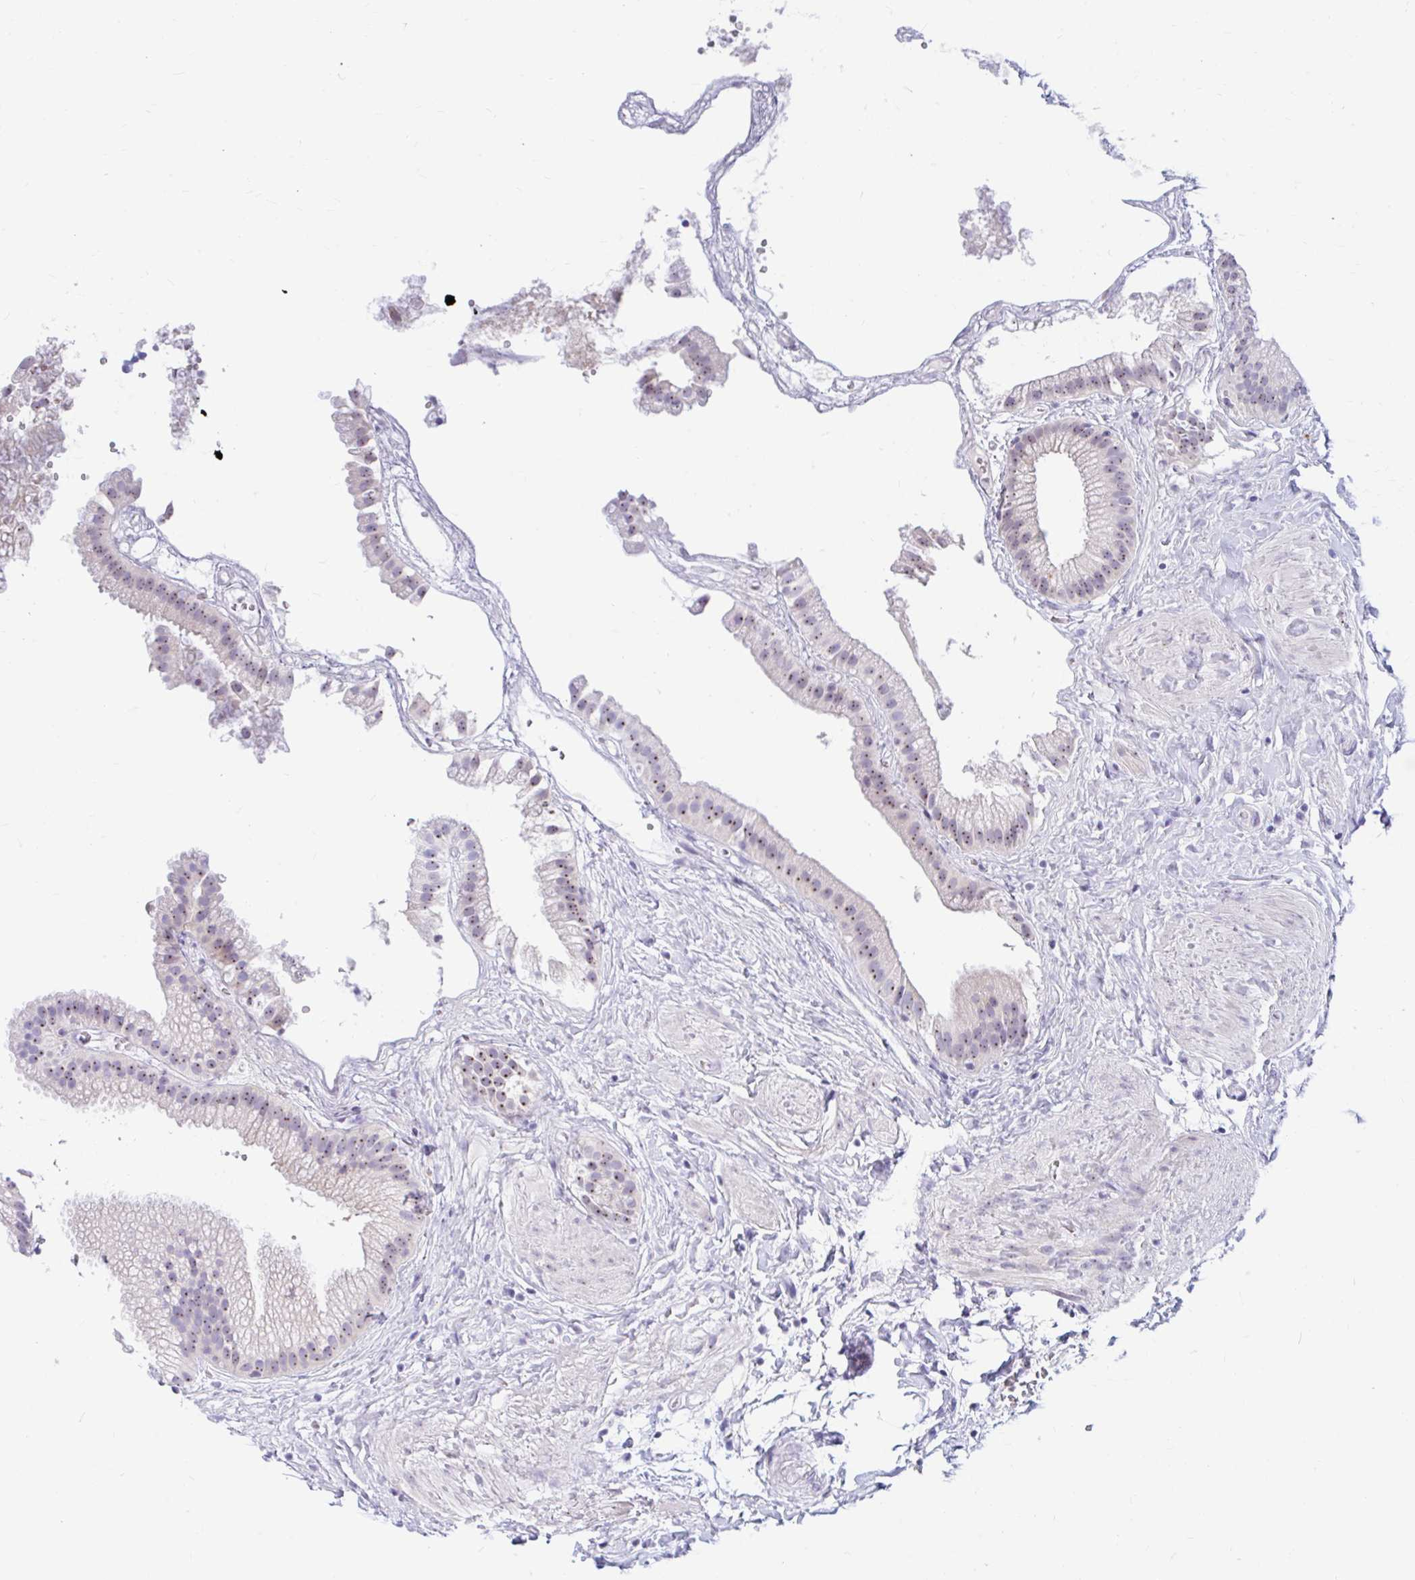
{"staining": {"intensity": "moderate", "quantity": "<25%", "location": "nuclear"}, "tissue": "gallbladder", "cell_type": "Glandular cells", "image_type": "normal", "snomed": [{"axis": "morphology", "description": "Normal tissue, NOS"}, {"axis": "topography", "description": "Gallbladder"}], "caption": "A photomicrograph of gallbladder stained for a protein shows moderate nuclear brown staining in glandular cells.", "gene": "FTSJ3", "patient": {"sex": "female", "age": 63}}